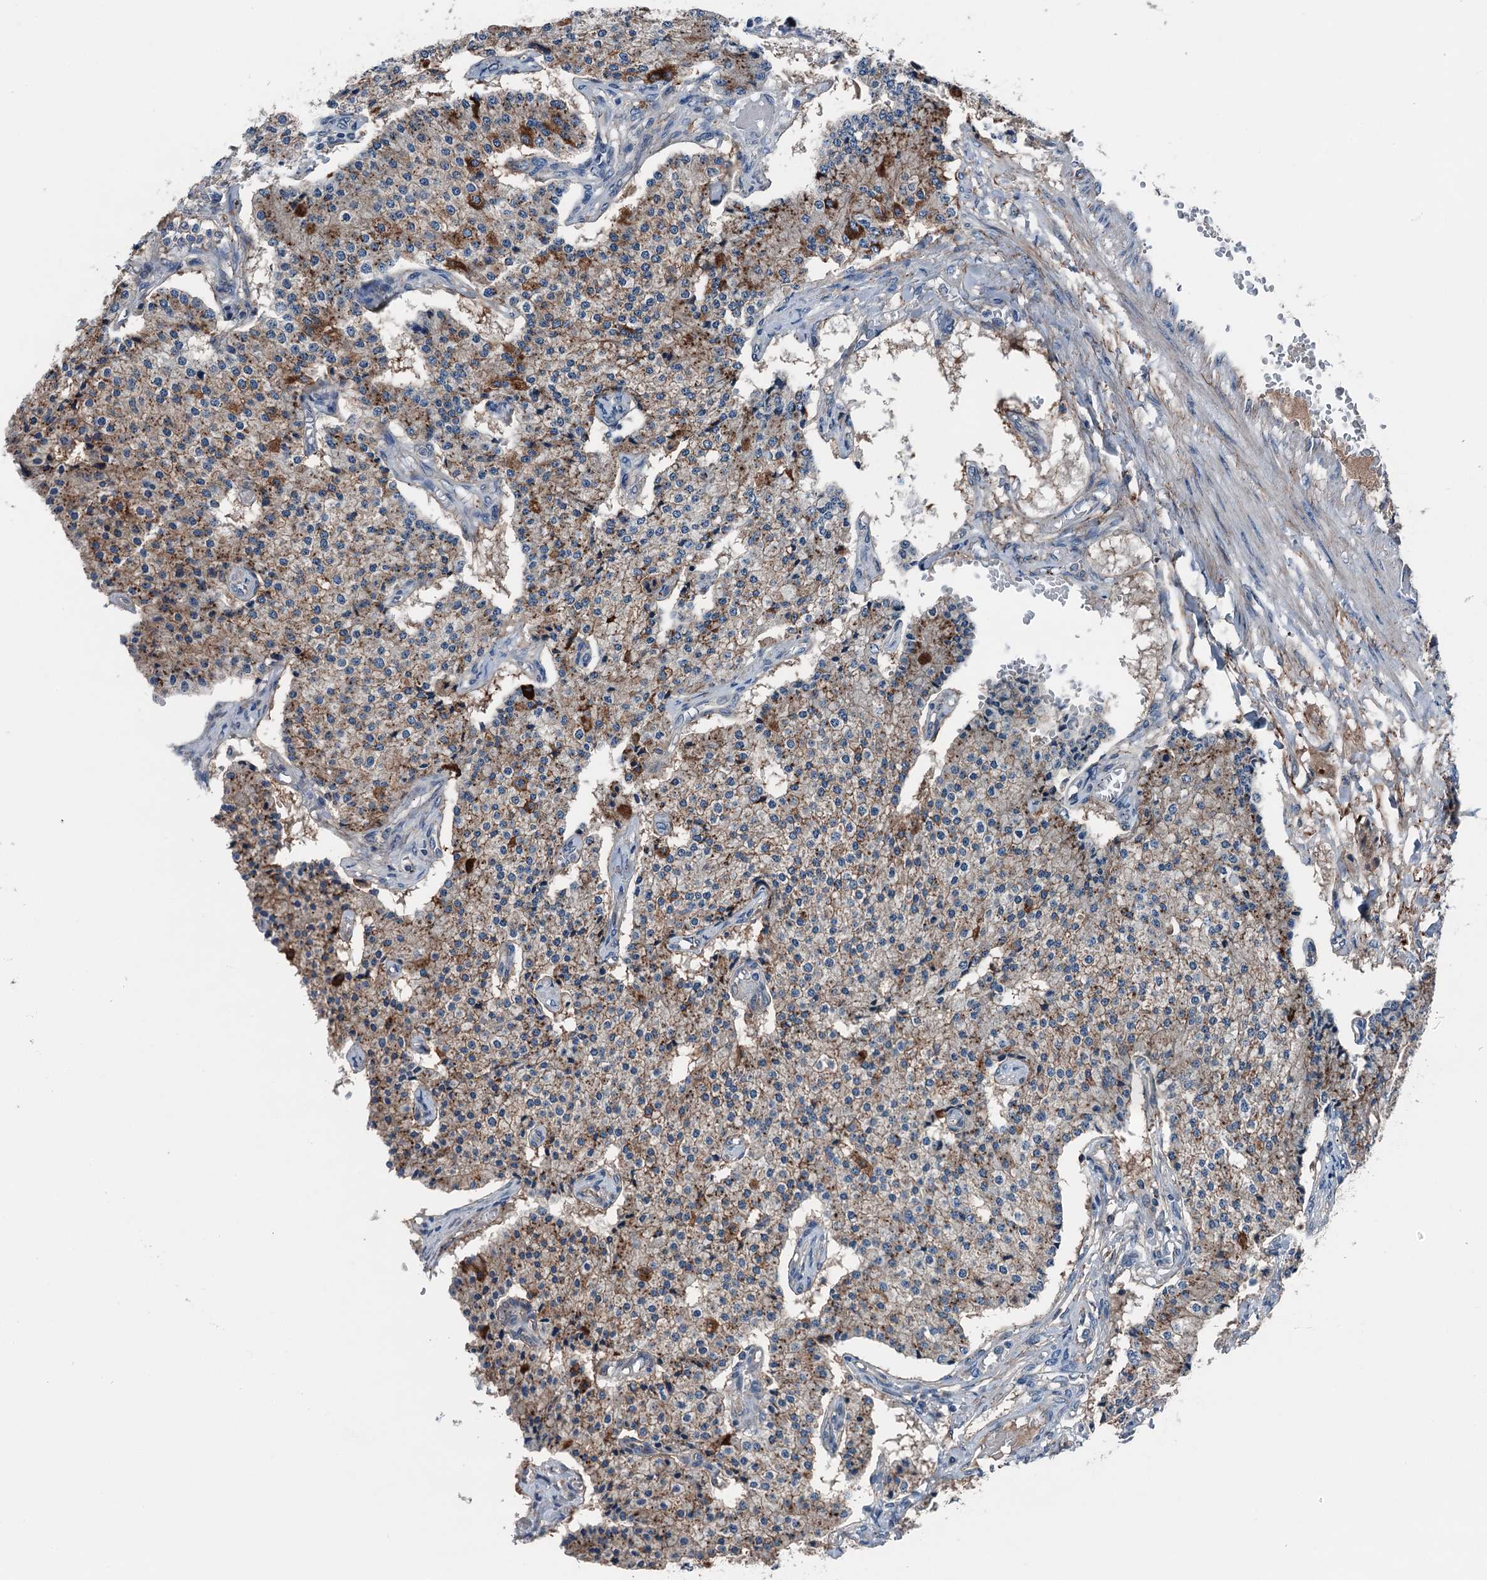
{"staining": {"intensity": "strong", "quantity": "<25%", "location": "cytoplasmic/membranous"}, "tissue": "carcinoid", "cell_type": "Tumor cells", "image_type": "cancer", "snomed": [{"axis": "morphology", "description": "Carcinoid, malignant, NOS"}, {"axis": "topography", "description": "Colon"}], "caption": "This image displays IHC staining of carcinoid, with medium strong cytoplasmic/membranous expression in approximately <25% of tumor cells.", "gene": "SLC2A10", "patient": {"sex": "female", "age": 52}}